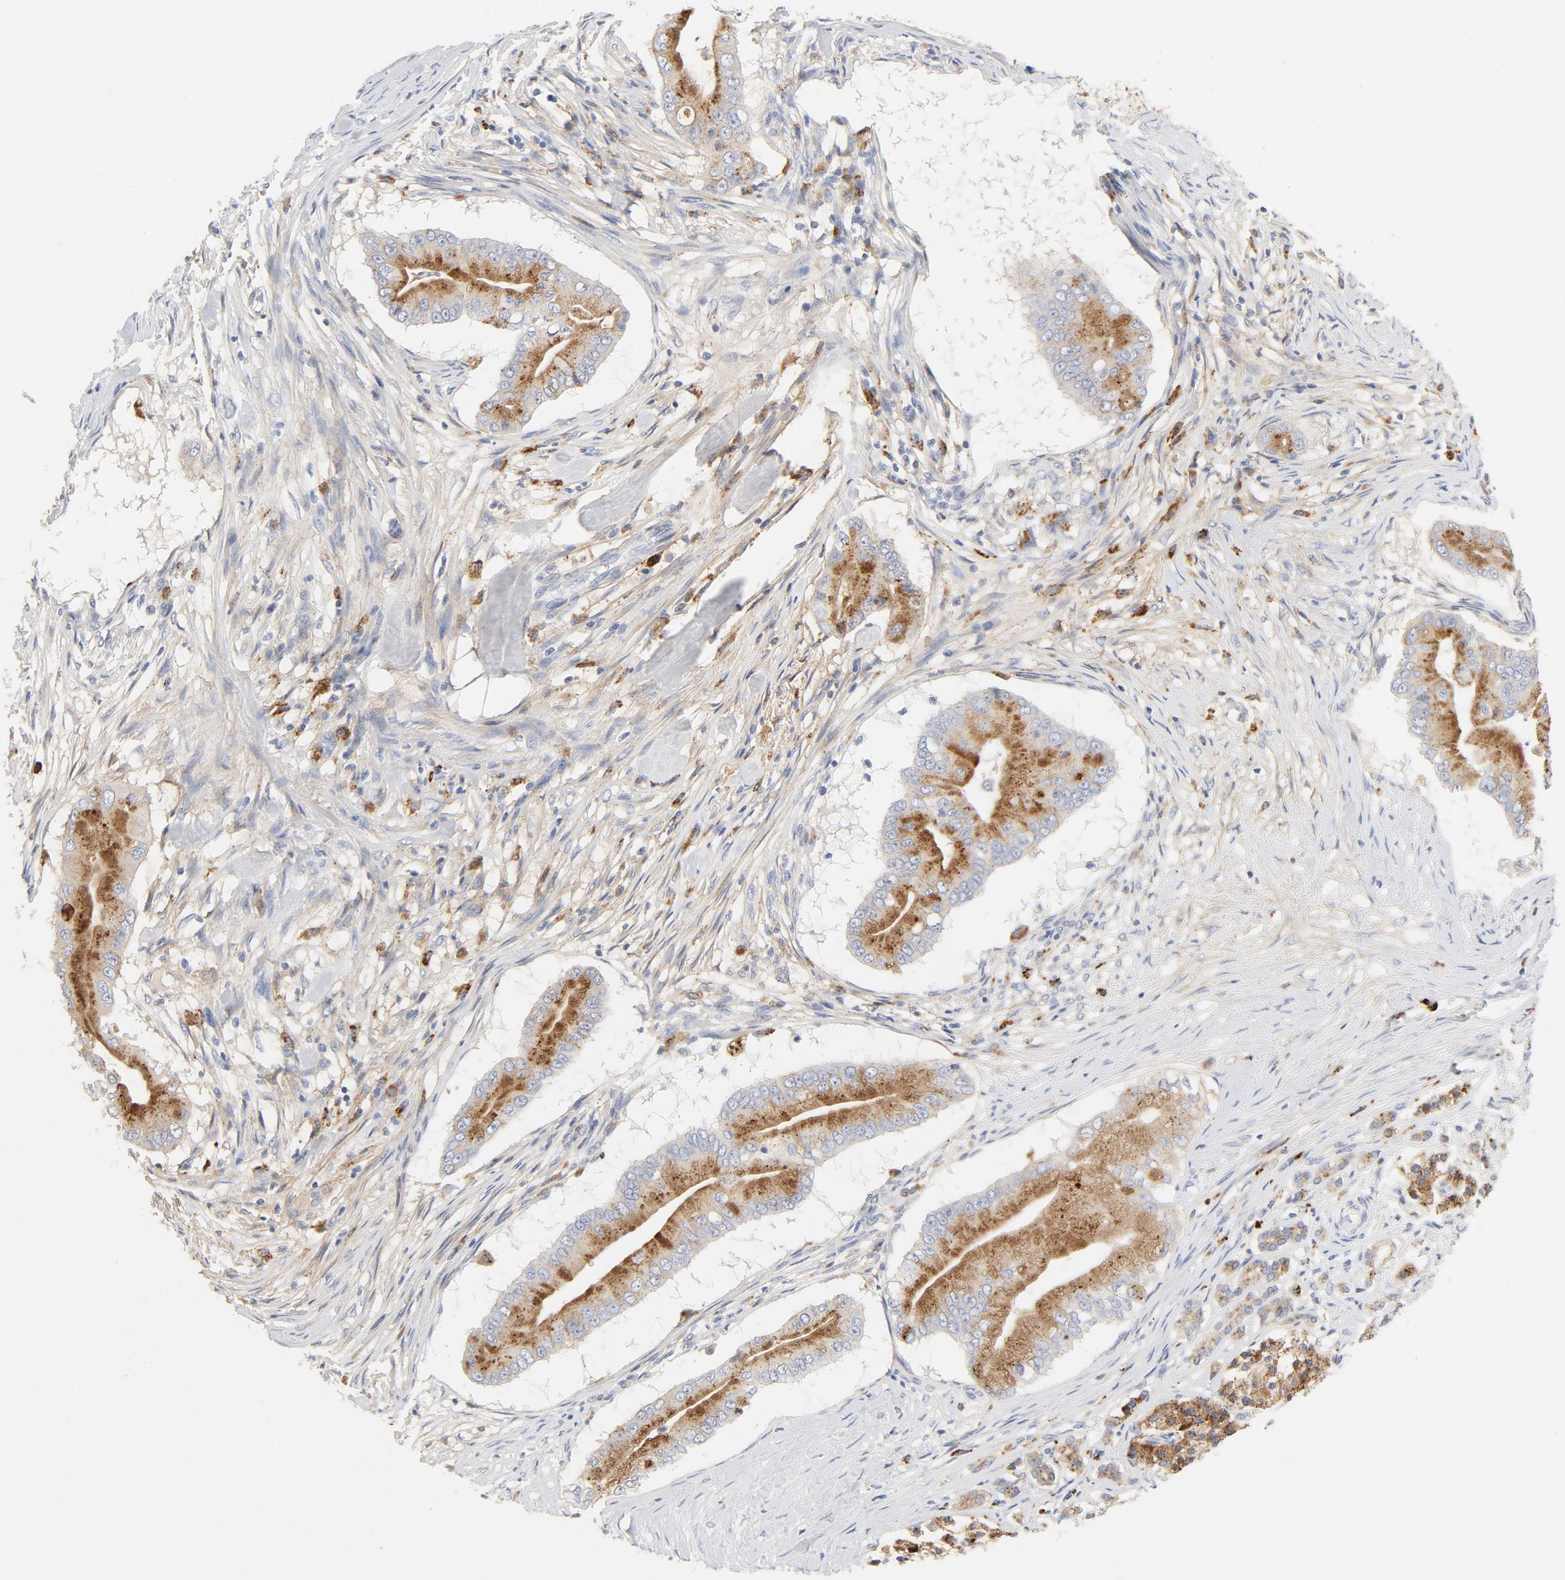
{"staining": {"intensity": "moderate", "quantity": ">75%", "location": "cytoplasmic/membranous"}, "tissue": "pancreatic cancer", "cell_type": "Tumor cells", "image_type": "cancer", "snomed": [{"axis": "morphology", "description": "Adenocarcinoma, NOS"}, {"axis": "topography", "description": "Pancreas"}], "caption": "Immunohistochemistry (IHC) histopathology image of neoplastic tissue: human adenocarcinoma (pancreatic) stained using immunohistochemistry displays medium levels of moderate protein expression localized specifically in the cytoplasmic/membranous of tumor cells, appearing as a cytoplasmic/membranous brown color.", "gene": "MAGEB17", "patient": {"sex": "male", "age": 62}}